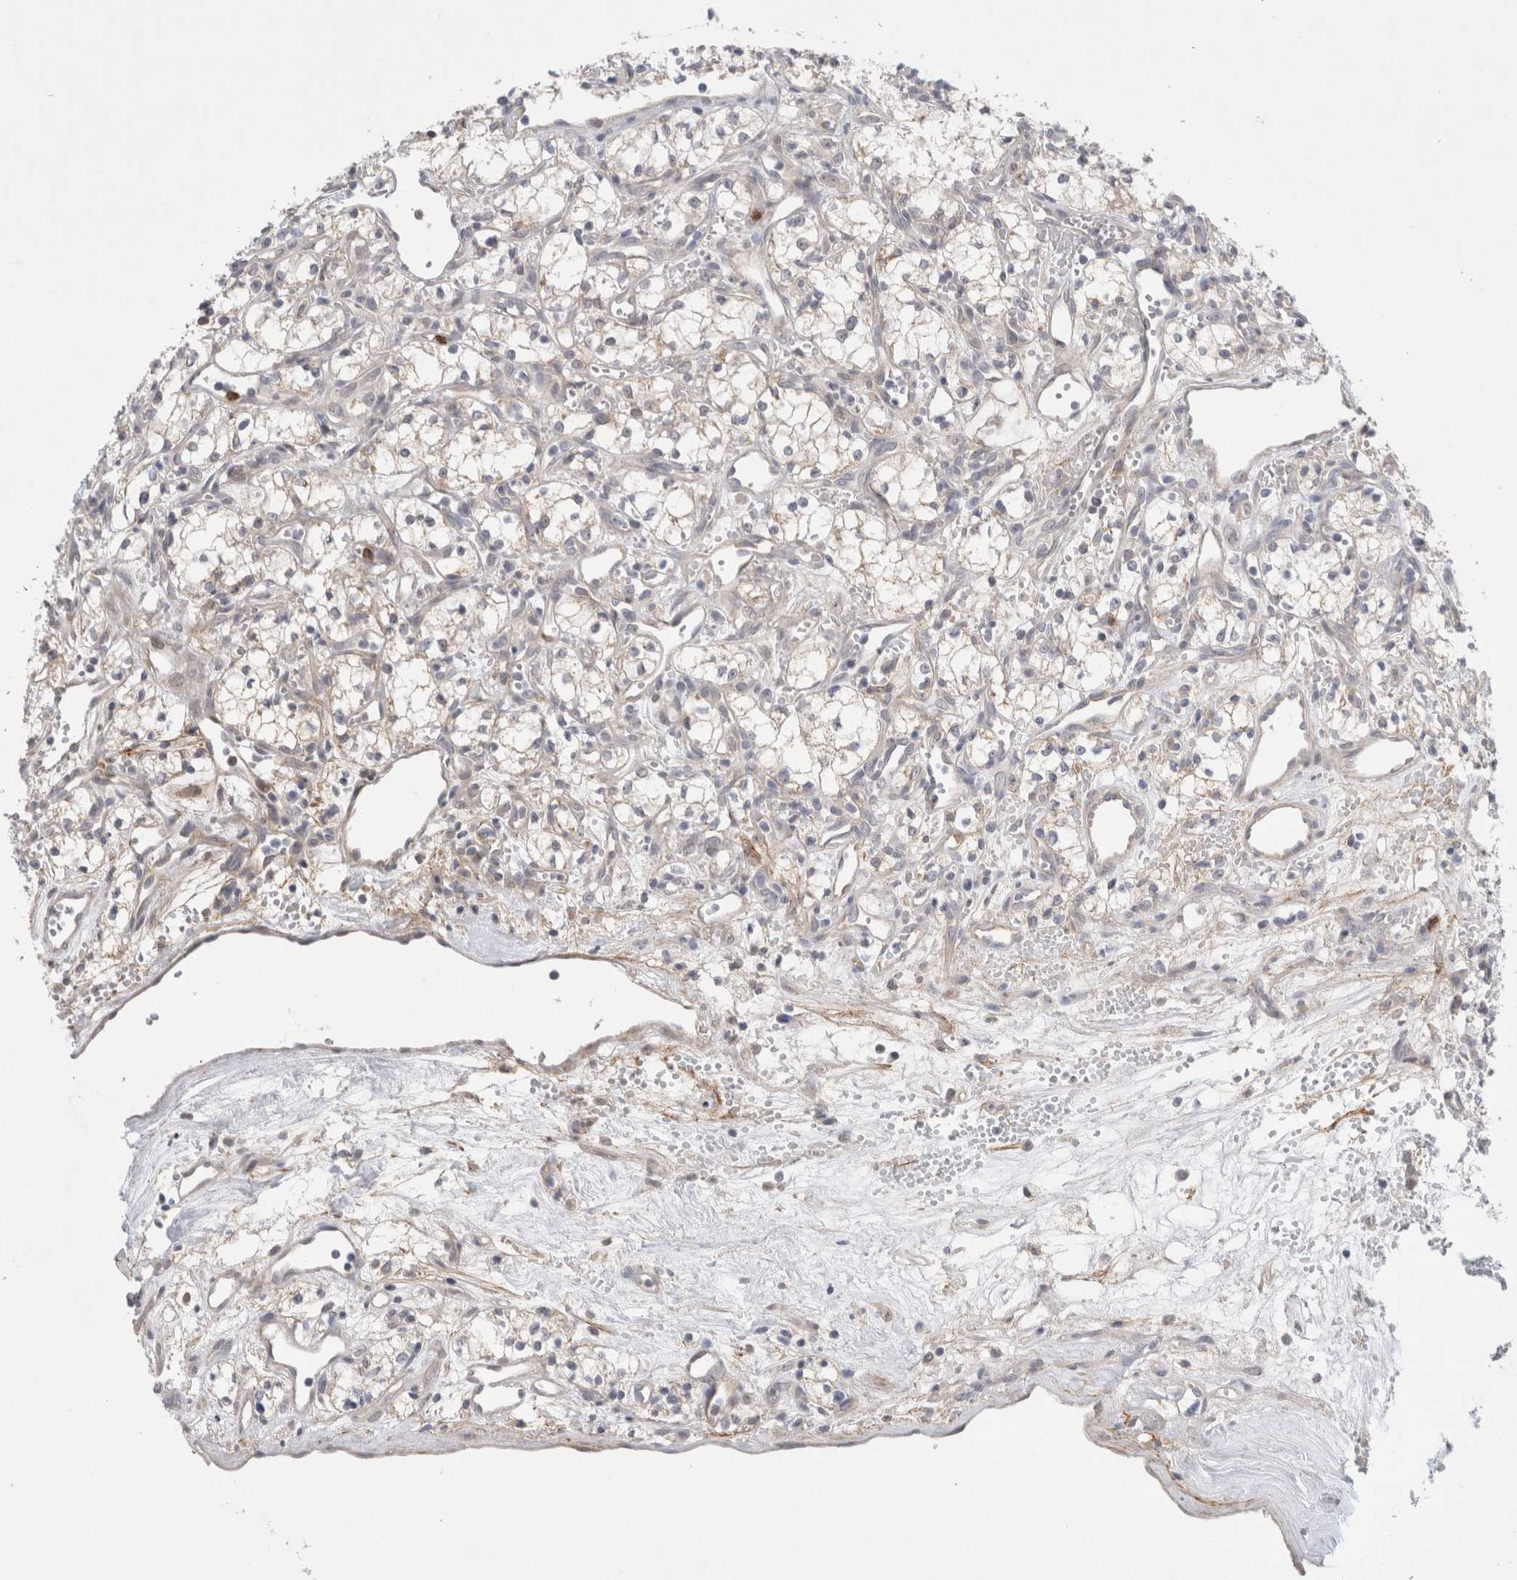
{"staining": {"intensity": "weak", "quantity": "<25%", "location": "cytoplasmic/membranous"}, "tissue": "renal cancer", "cell_type": "Tumor cells", "image_type": "cancer", "snomed": [{"axis": "morphology", "description": "Adenocarcinoma, NOS"}, {"axis": "topography", "description": "Kidney"}], "caption": "Tumor cells show no significant expression in renal cancer (adenocarcinoma). (Immunohistochemistry, brightfield microscopy, high magnification).", "gene": "GSDMB", "patient": {"sex": "male", "age": 59}}